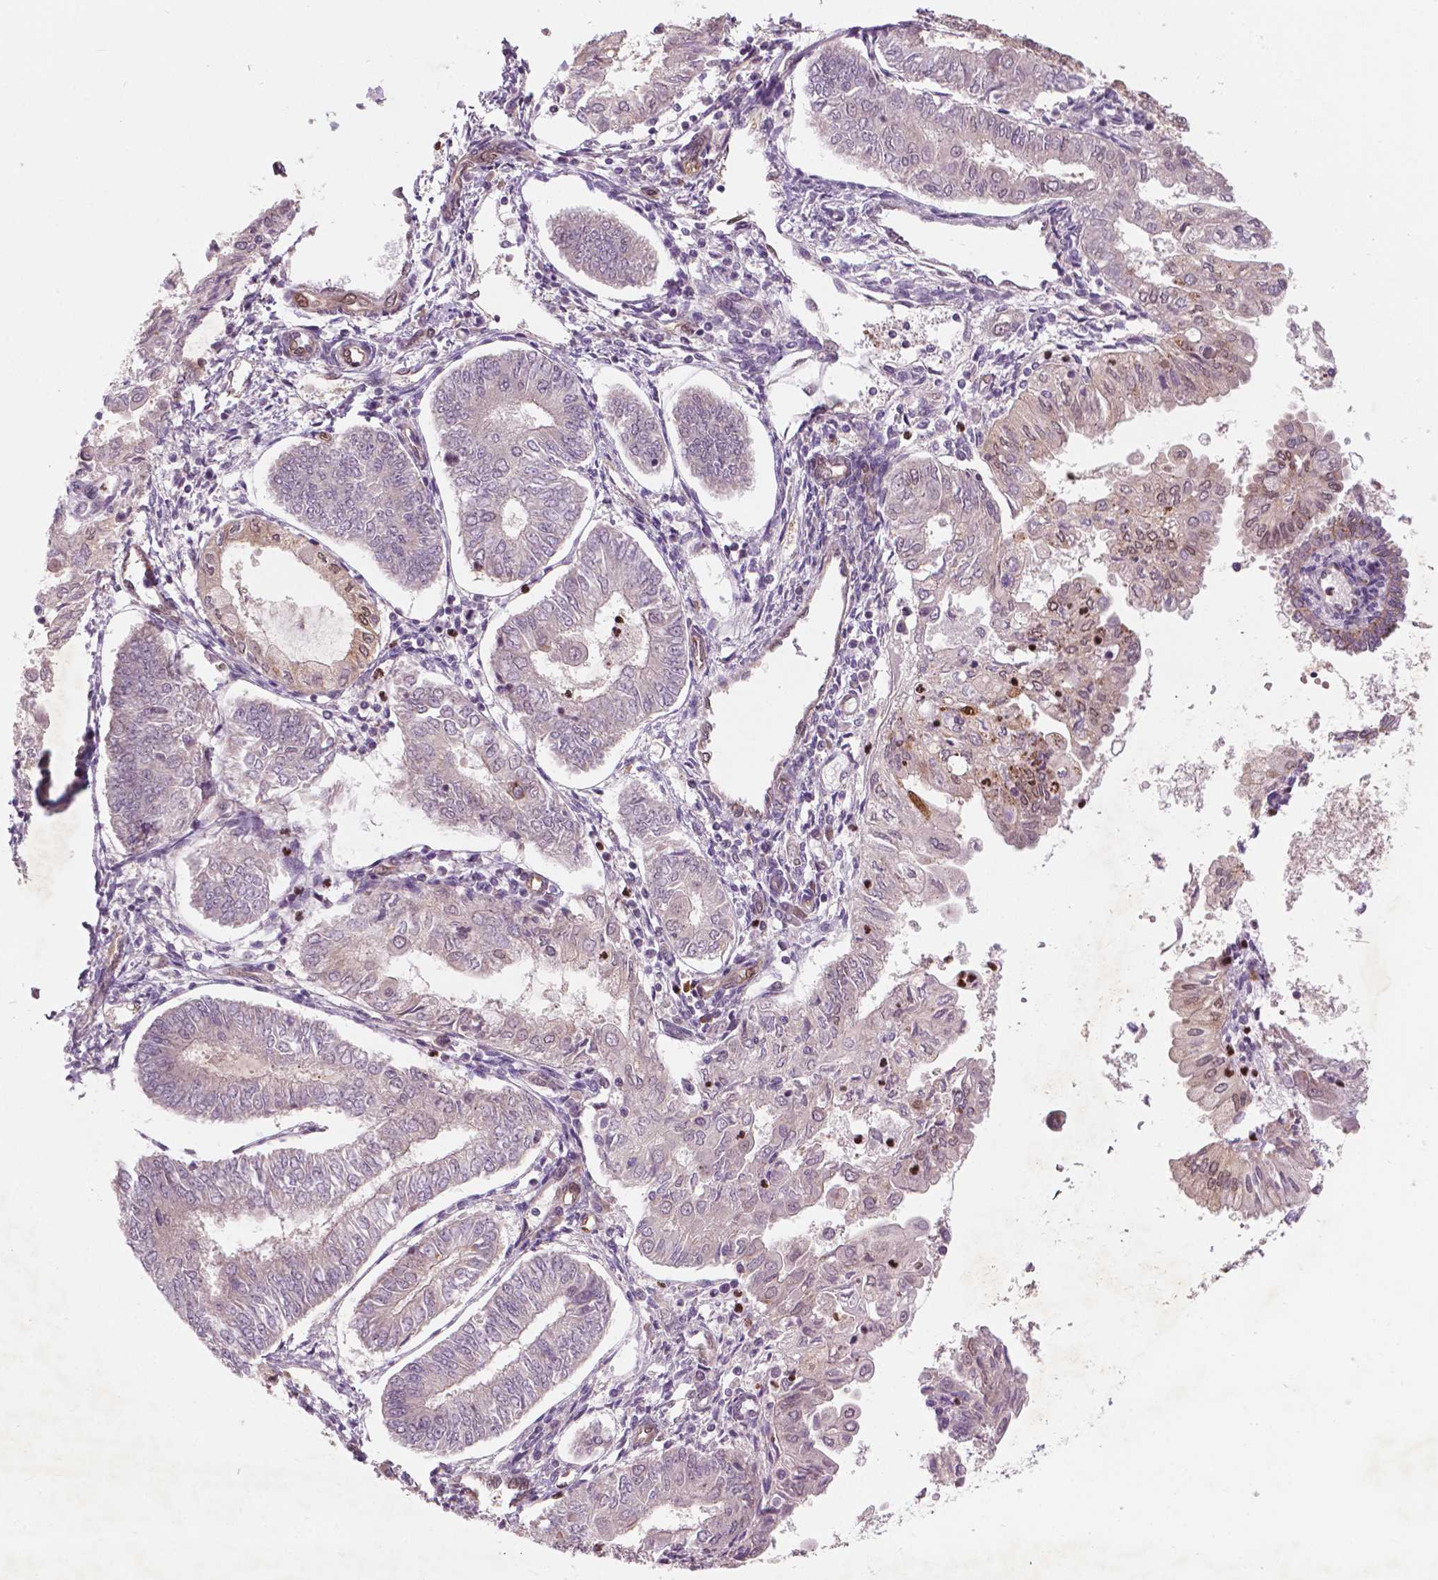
{"staining": {"intensity": "negative", "quantity": "none", "location": "none"}, "tissue": "endometrial cancer", "cell_type": "Tumor cells", "image_type": "cancer", "snomed": [{"axis": "morphology", "description": "Adenocarcinoma, NOS"}, {"axis": "topography", "description": "Endometrium"}], "caption": "Immunohistochemical staining of endometrial cancer displays no significant positivity in tumor cells. (Immunohistochemistry, brightfield microscopy, high magnification).", "gene": "NFAT5", "patient": {"sex": "female", "age": 68}}